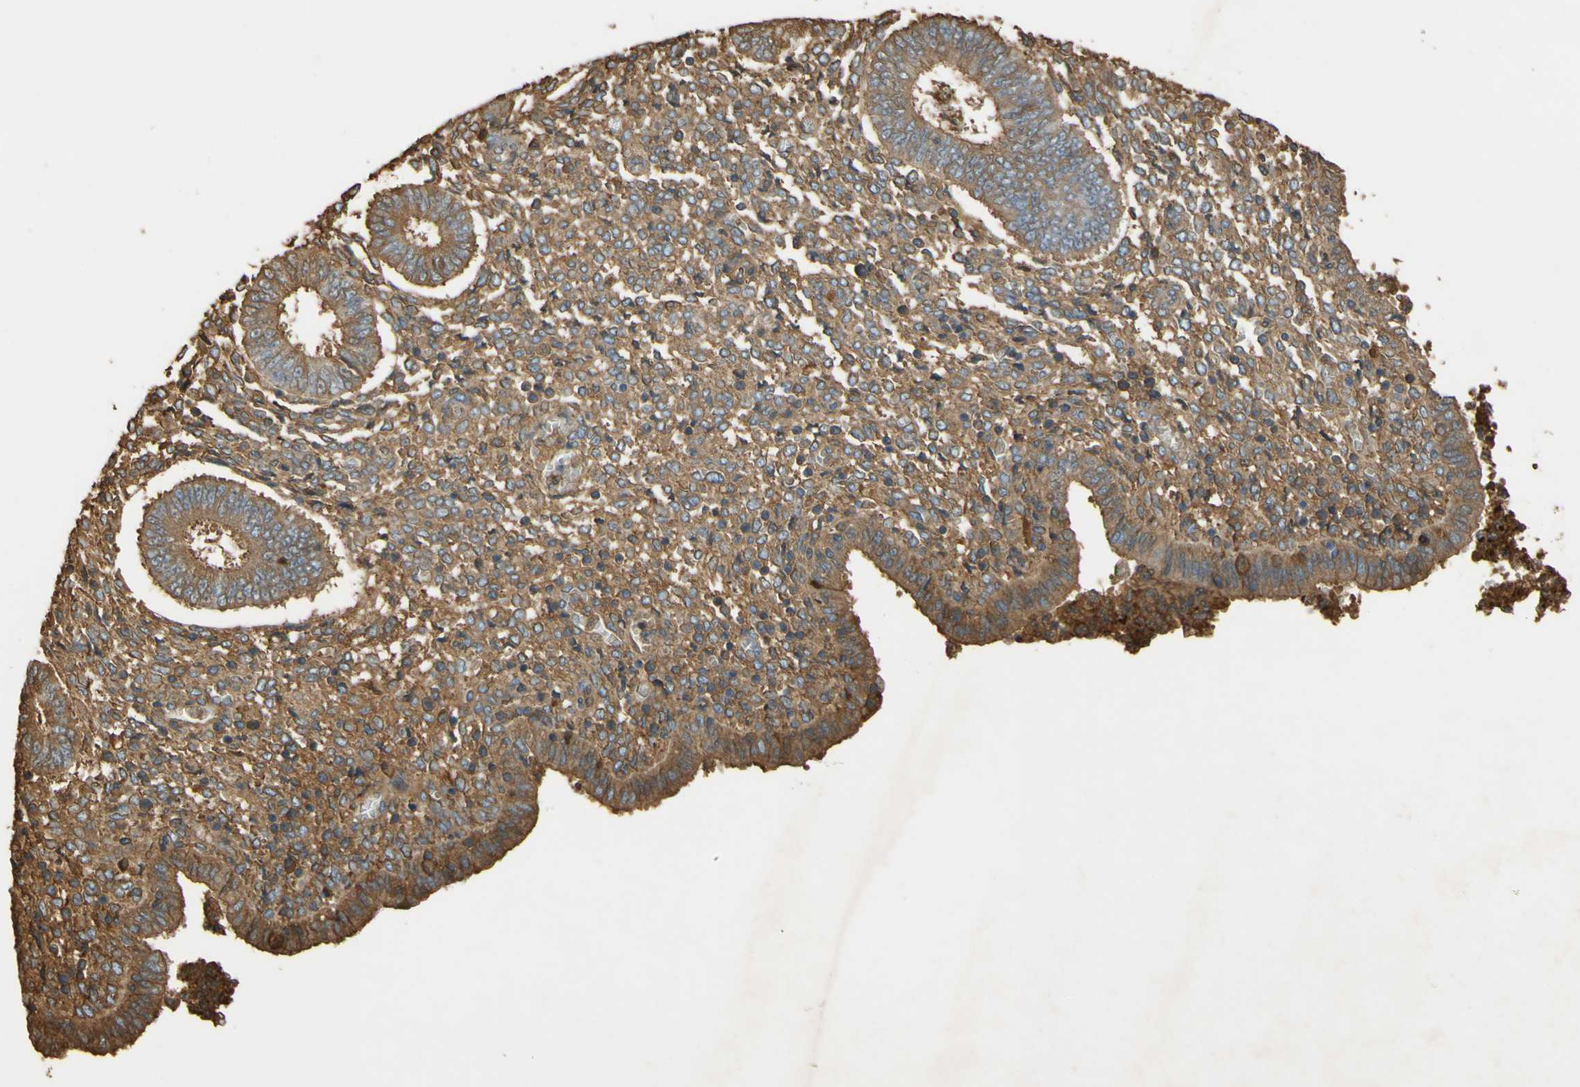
{"staining": {"intensity": "moderate", "quantity": "25%-75%", "location": "cytoplasmic/membranous"}, "tissue": "endometrium", "cell_type": "Cells in endometrial stroma", "image_type": "normal", "snomed": [{"axis": "morphology", "description": "Normal tissue, NOS"}, {"axis": "topography", "description": "Endometrium"}], "caption": "The immunohistochemical stain highlights moderate cytoplasmic/membranous positivity in cells in endometrial stroma of benign endometrium.", "gene": "TIMP2", "patient": {"sex": "female", "age": 35}}